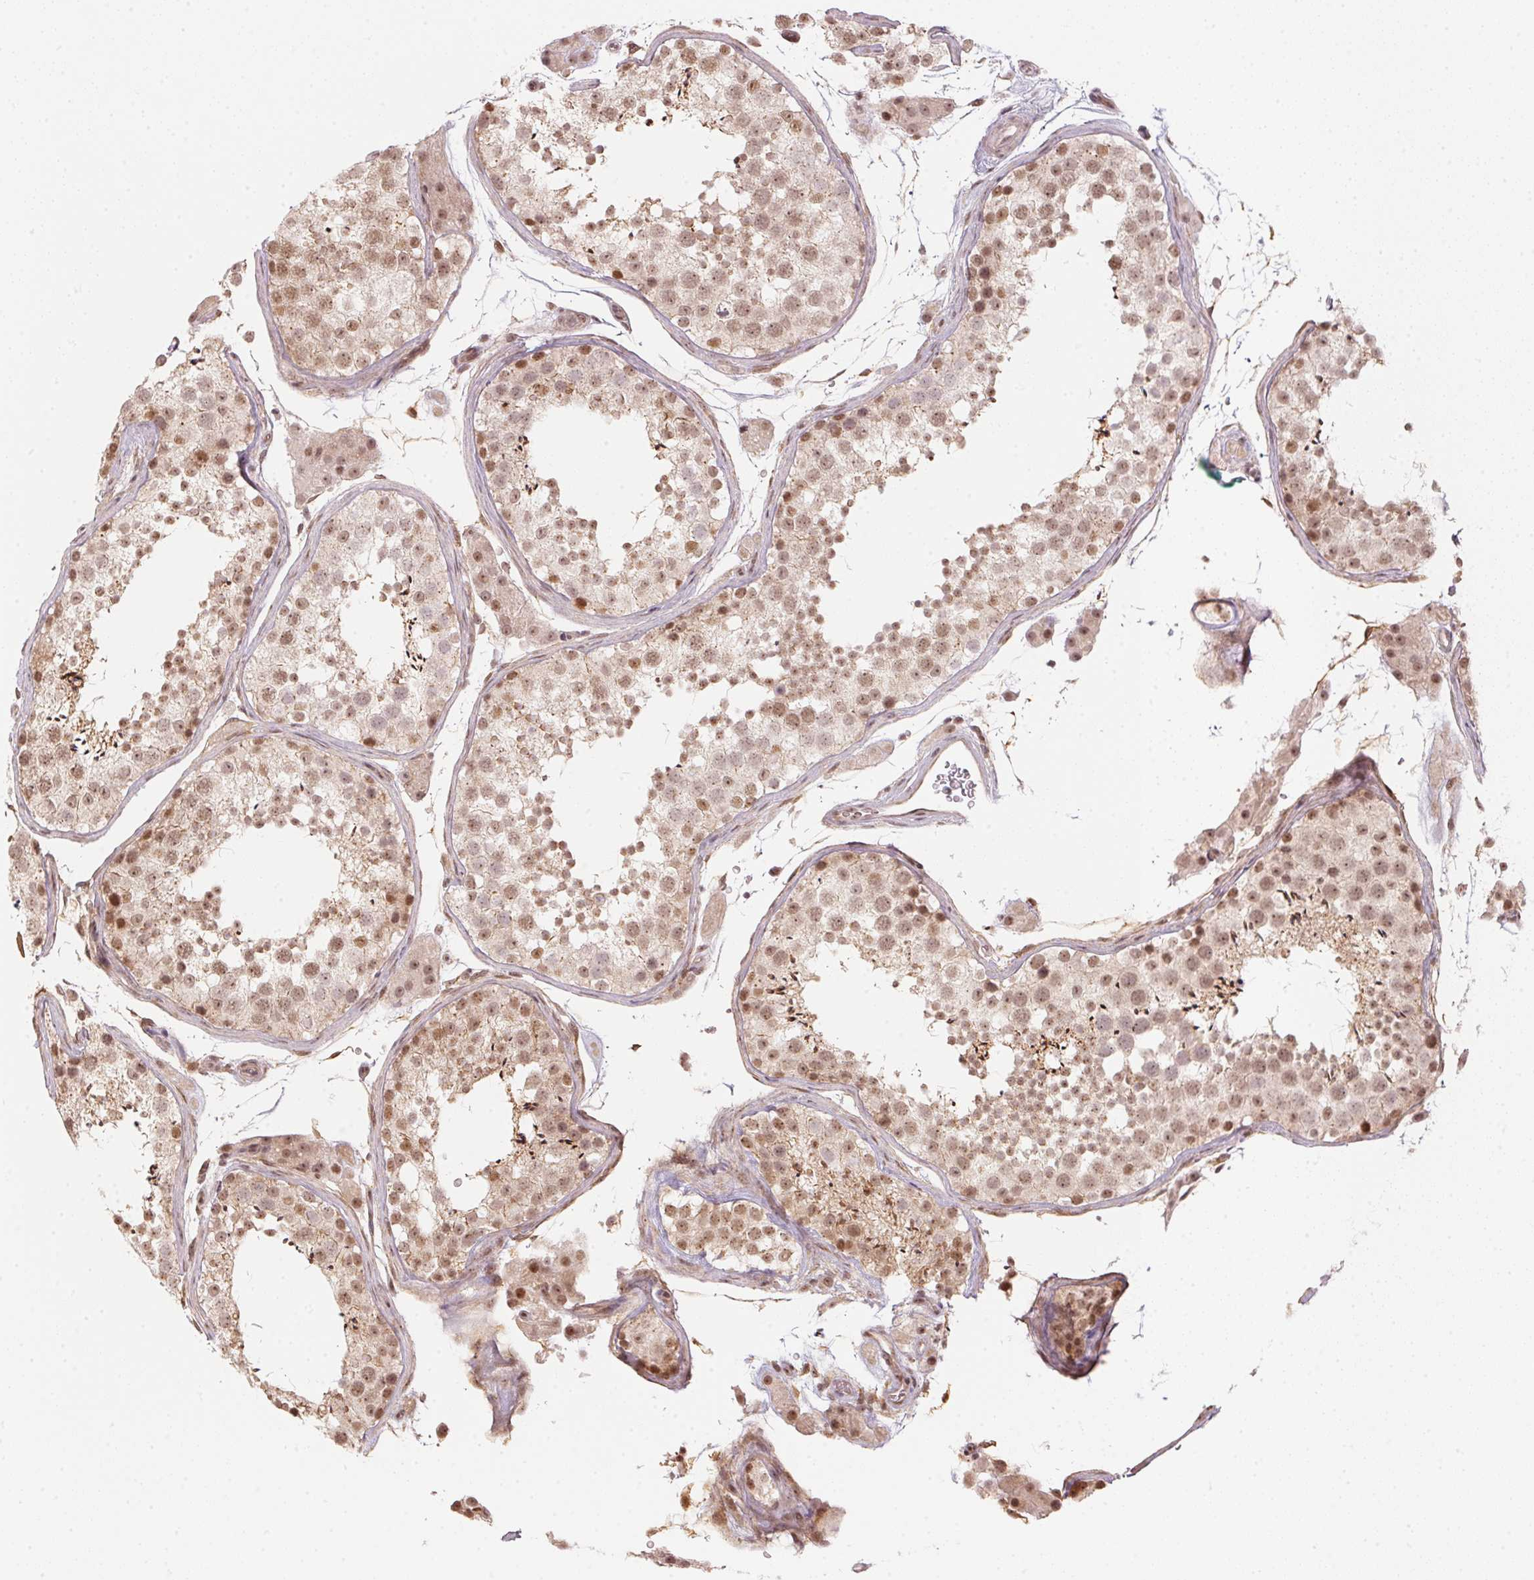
{"staining": {"intensity": "moderate", "quantity": ">75%", "location": "nuclear"}, "tissue": "testis", "cell_type": "Cells in seminiferous ducts", "image_type": "normal", "snomed": [{"axis": "morphology", "description": "Normal tissue, NOS"}, {"axis": "topography", "description": "Testis"}], "caption": "Moderate nuclear protein positivity is seen in approximately >75% of cells in seminiferous ducts in testis.", "gene": "KAT6A", "patient": {"sex": "male", "age": 41}}